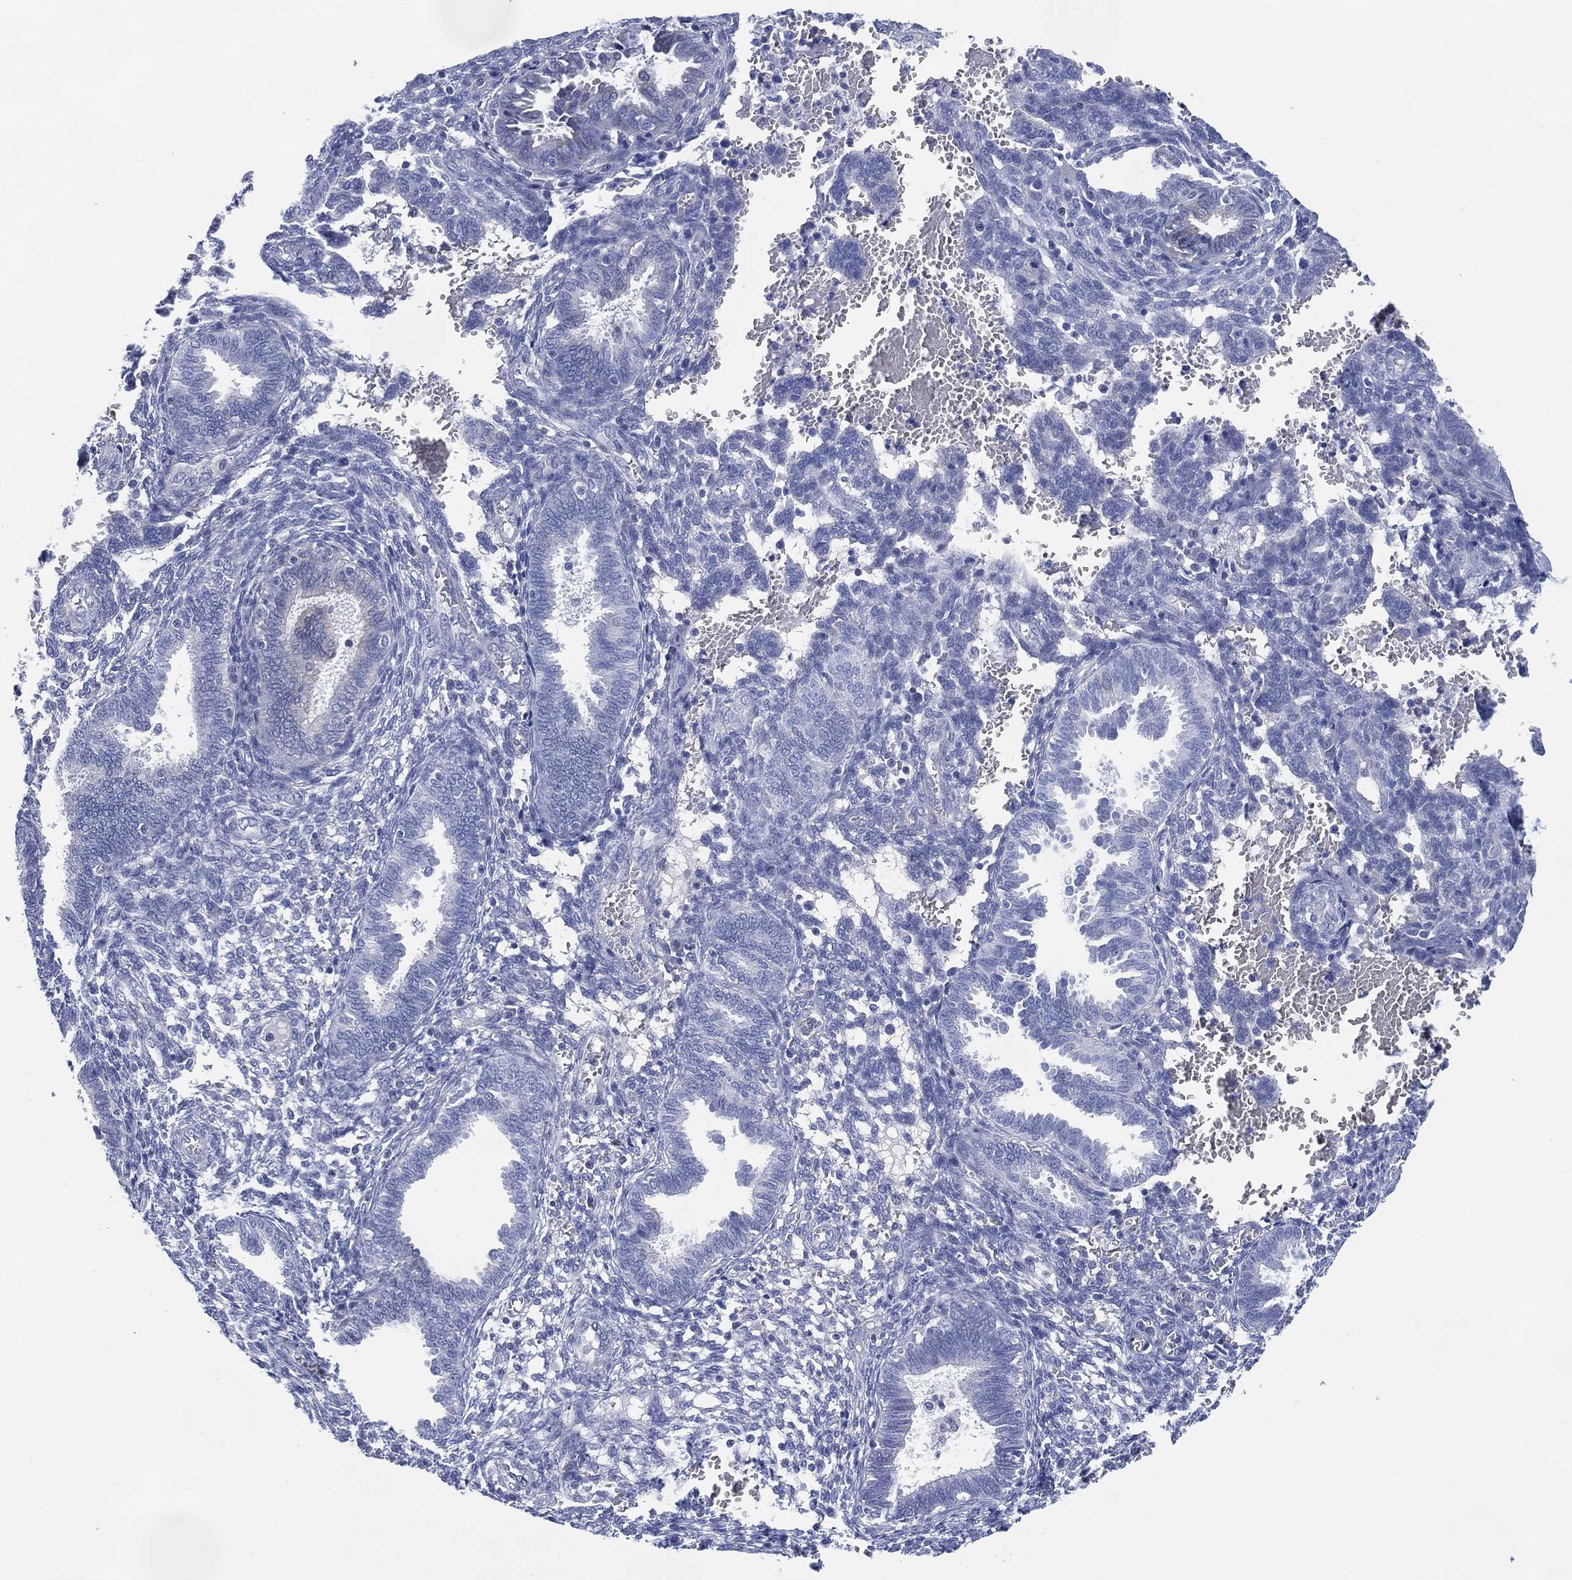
{"staining": {"intensity": "negative", "quantity": "none", "location": "none"}, "tissue": "endometrium", "cell_type": "Cells in endometrial stroma", "image_type": "normal", "snomed": [{"axis": "morphology", "description": "Normal tissue, NOS"}, {"axis": "topography", "description": "Endometrium"}], "caption": "DAB immunohistochemical staining of benign endometrium displays no significant staining in cells in endometrial stroma.", "gene": "DDI1", "patient": {"sex": "female", "age": 42}}